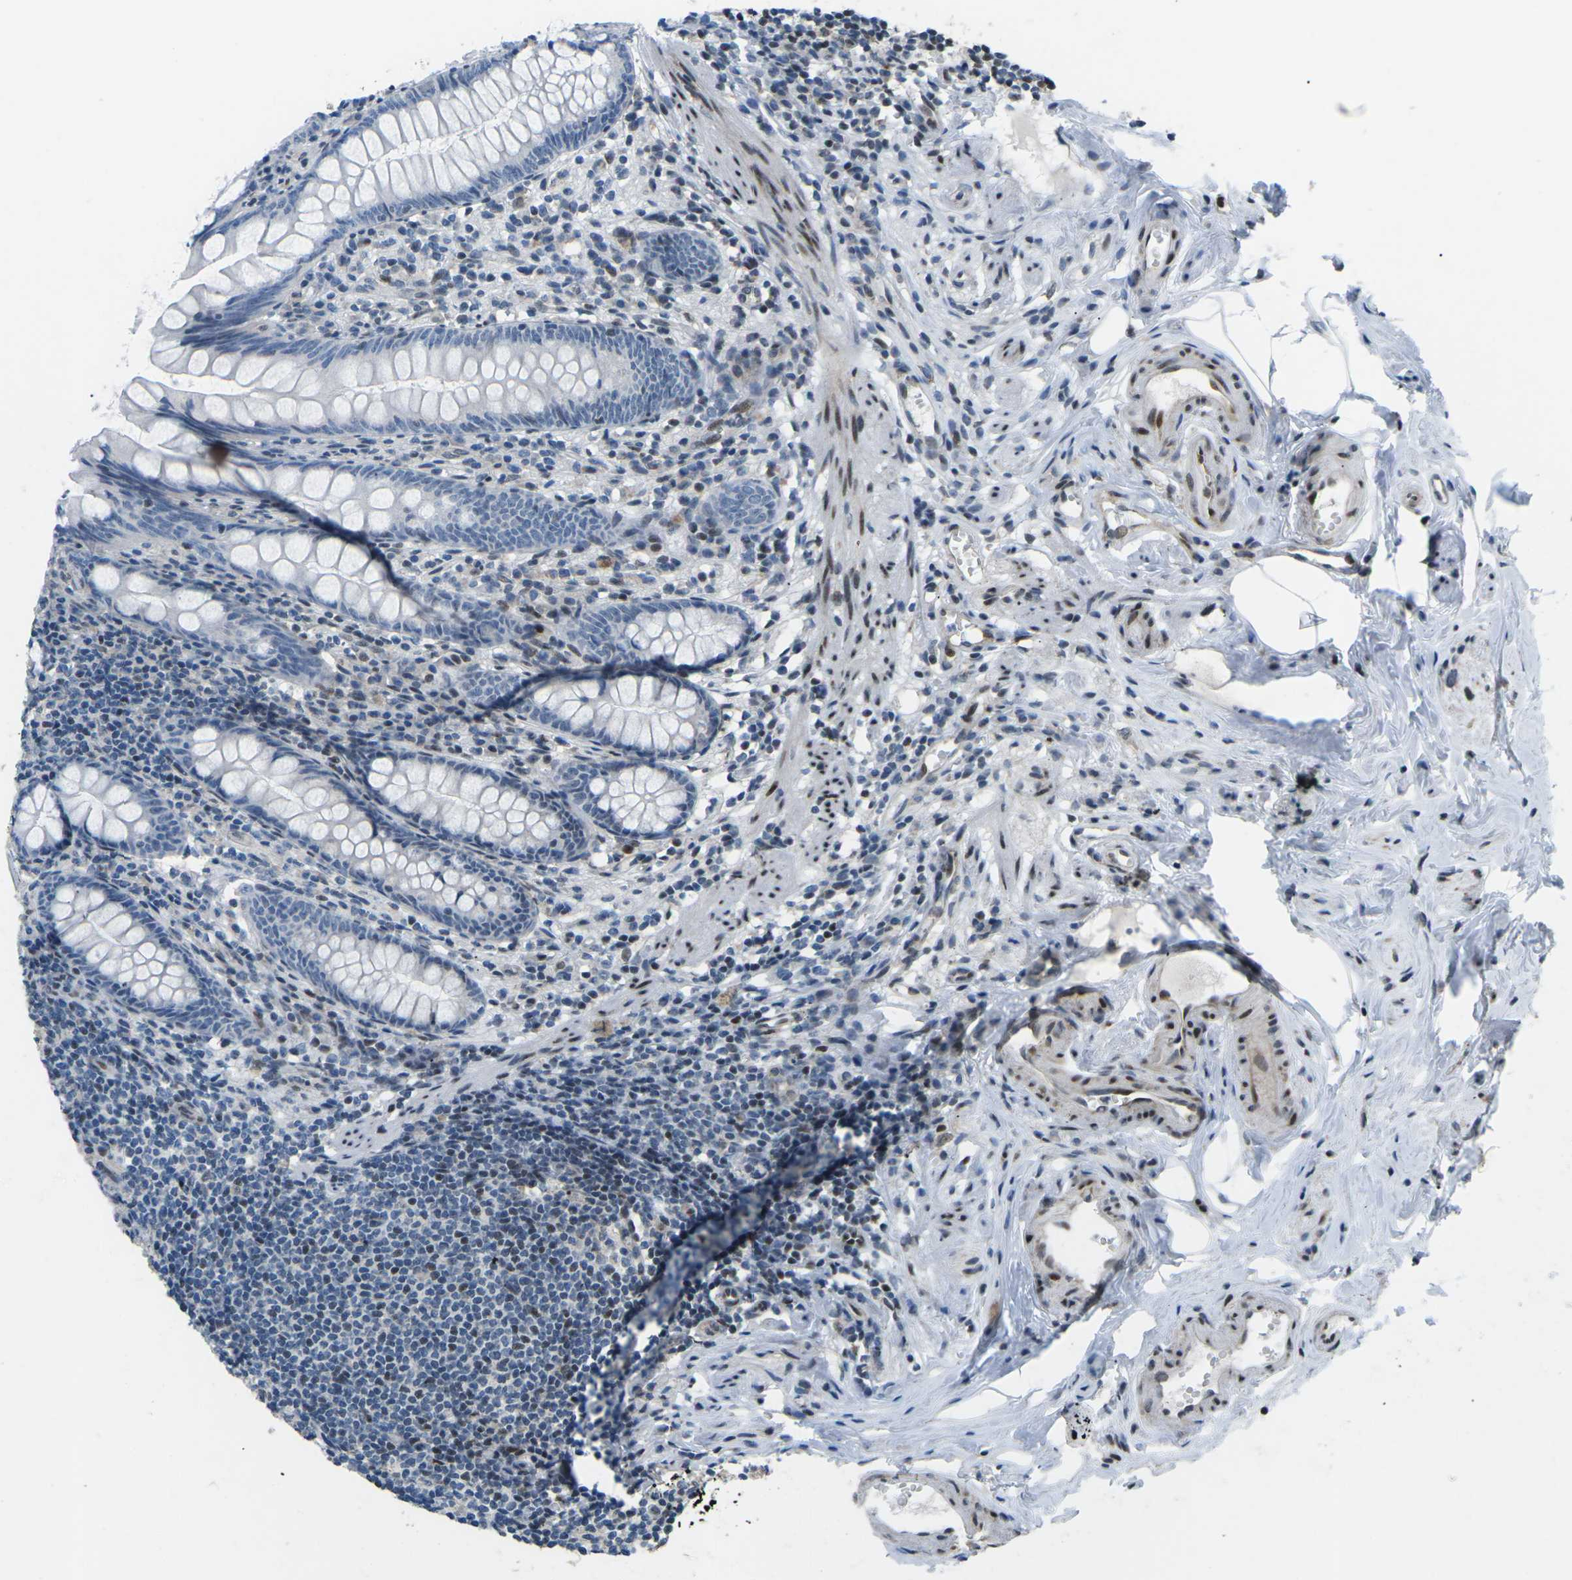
{"staining": {"intensity": "moderate", "quantity": "<25%", "location": "nuclear"}, "tissue": "appendix", "cell_type": "Glandular cells", "image_type": "normal", "snomed": [{"axis": "morphology", "description": "Normal tissue, NOS"}, {"axis": "topography", "description": "Appendix"}], "caption": "Immunohistochemistry (IHC) of normal human appendix shows low levels of moderate nuclear staining in about <25% of glandular cells.", "gene": "MBNL1", "patient": {"sex": "female", "age": 77}}